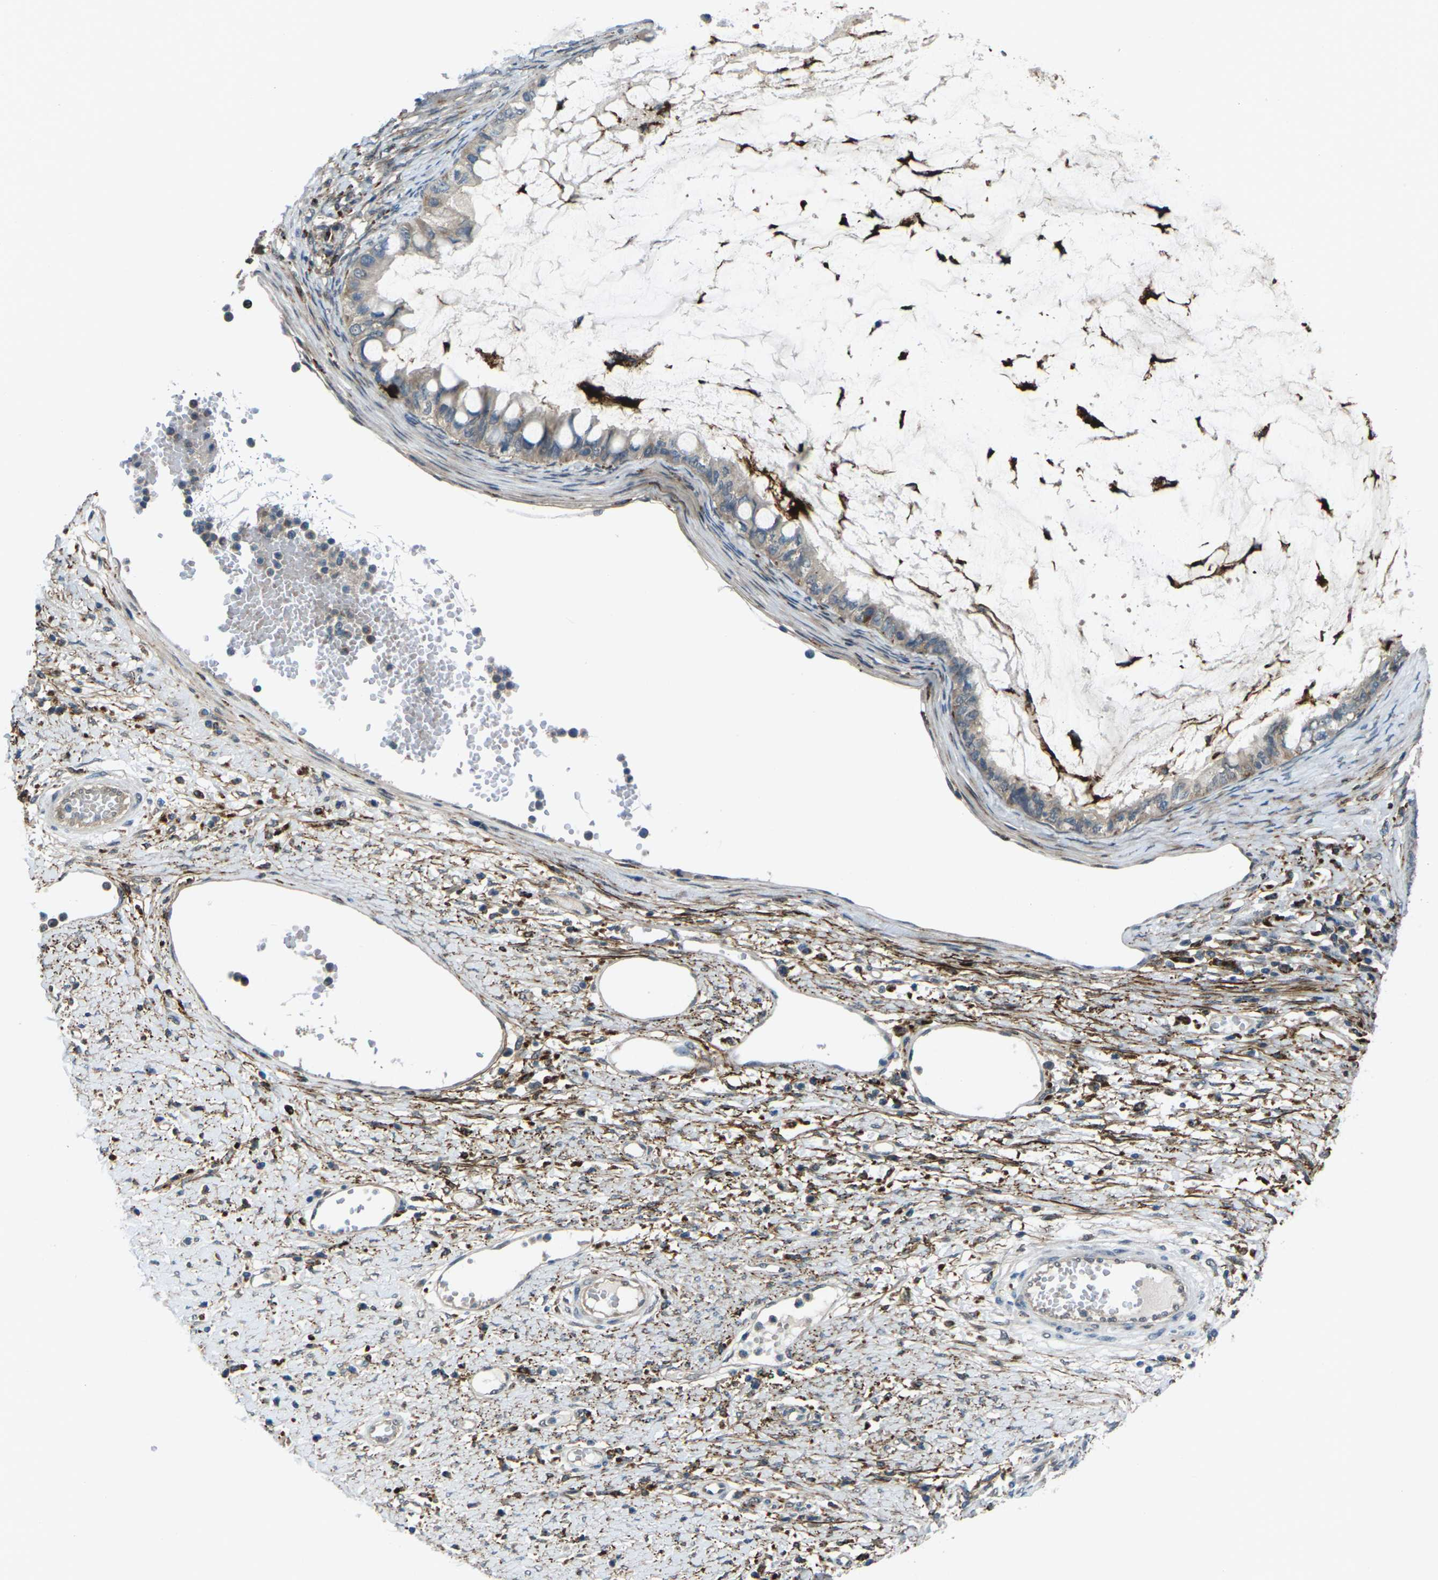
{"staining": {"intensity": "weak", "quantity": "25%-75%", "location": "cytoplasmic/membranous"}, "tissue": "ovarian cancer", "cell_type": "Tumor cells", "image_type": "cancer", "snomed": [{"axis": "morphology", "description": "Cystadenocarcinoma, mucinous, NOS"}, {"axis": "topography", "description": "Ovary"}], "caption": "Ovarian cancer (mucinous cystadenocarcinoma) stained with immunohistochemistry (IHC) demonstrates weak cytoplasmic/membranous staining in approximately 25%-75% of tumor cells. (IHC, brightfield microscopy, high magnification).", "gene": "SLC31A2", "patient": {"sex": "female", "age": 80}}